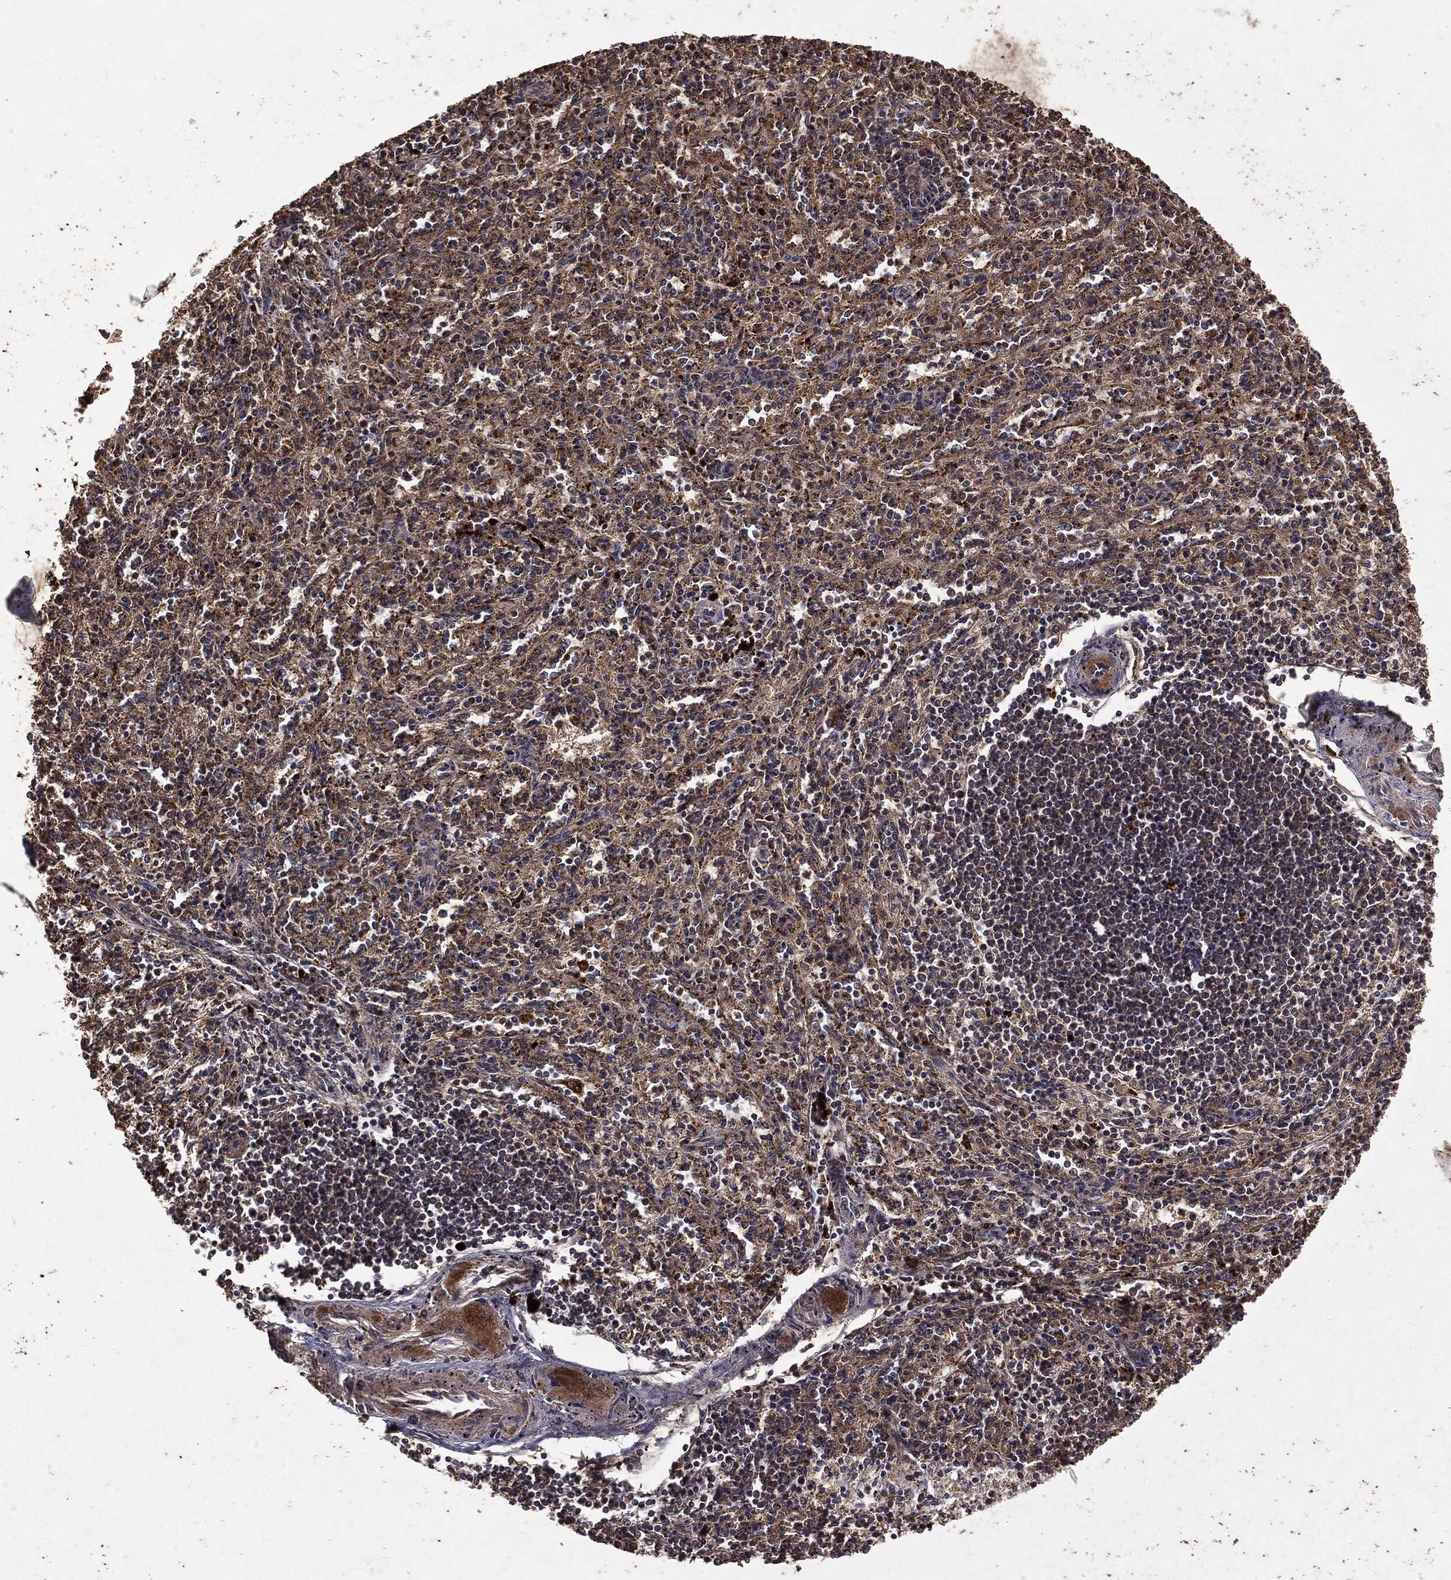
{"staining": {"intensity": "weak", "quantity": "25%-75%", "location": "cytoplasmic/membranous"}, "tissue": "spleen", "cell_type": "Cells in red pulp", "image_type": "normal", "snomed": [{"axis": "morphology", "description": "Normal tissue, NOS"}, {"axis": "topography", "description": "Spleen"}], "caption": "Weak cytoplasmic/membranous positivity is seen in approximately 25%-75% of cells in red pulp in normal spleen. (IHC, brightfield microscopy, high magnification).", "gene": "MTOR", "patient": {"sex": "male", "age": 69}}